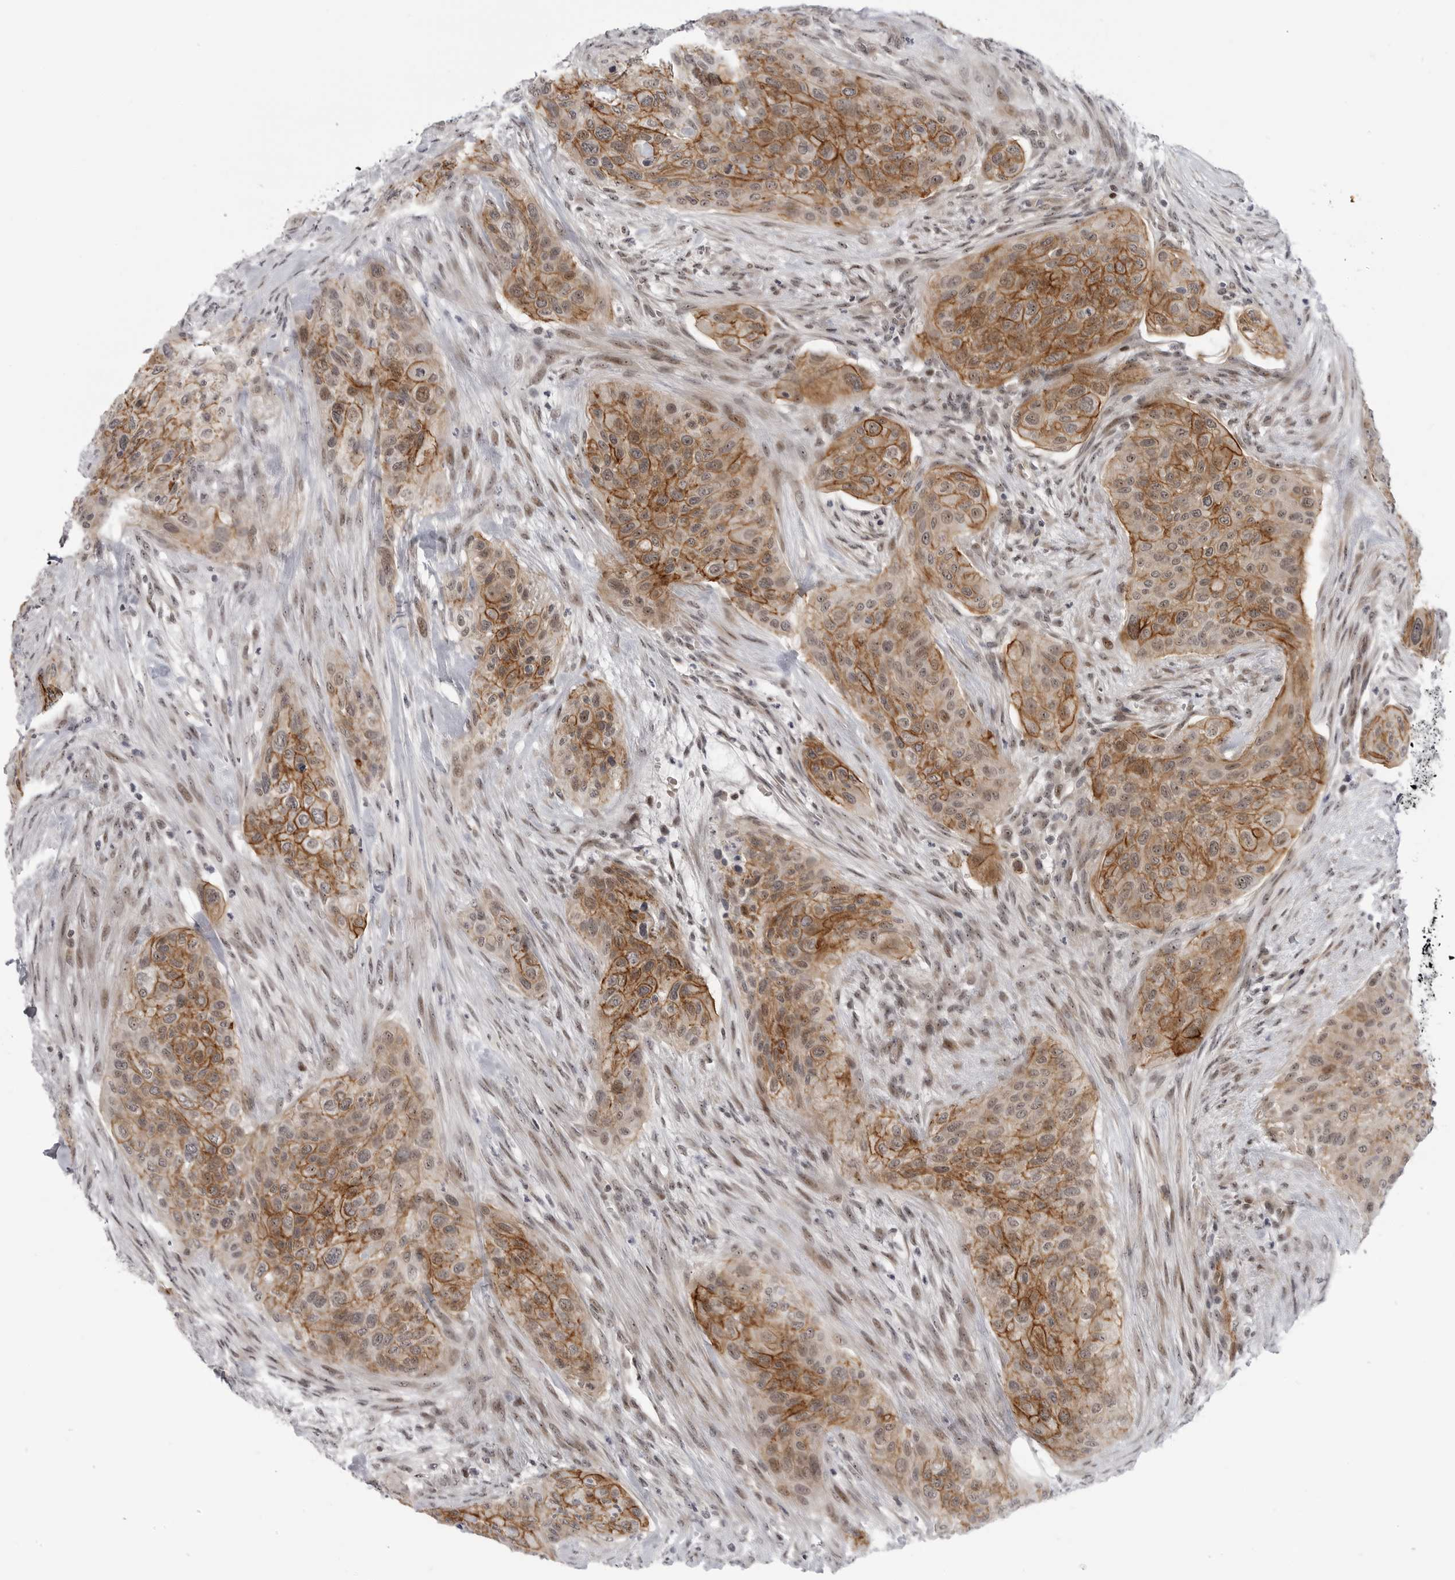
{"staining": {"intensity": "moderate", "quantity": ">75%", "location": "cytoplasmic/membranous"}, "tissue": "urothelial cancer", "cell_type": "Tumor cells", "image_type": "cancer", "snomed": [{"axis": "morphology", "description": "Urothelial carcinoma, High grade"}, {"axis": "topography", "description": "Urinary bladder"}], "caption": "Immunohistochemical staining of human high-grade urothelial carcinoma displays moderate cytoplasmic/membranous protein staining in about >75% of tumor cells.", "gene": "CEP295NL", "patient": {"sex": "male", "age": 35}}